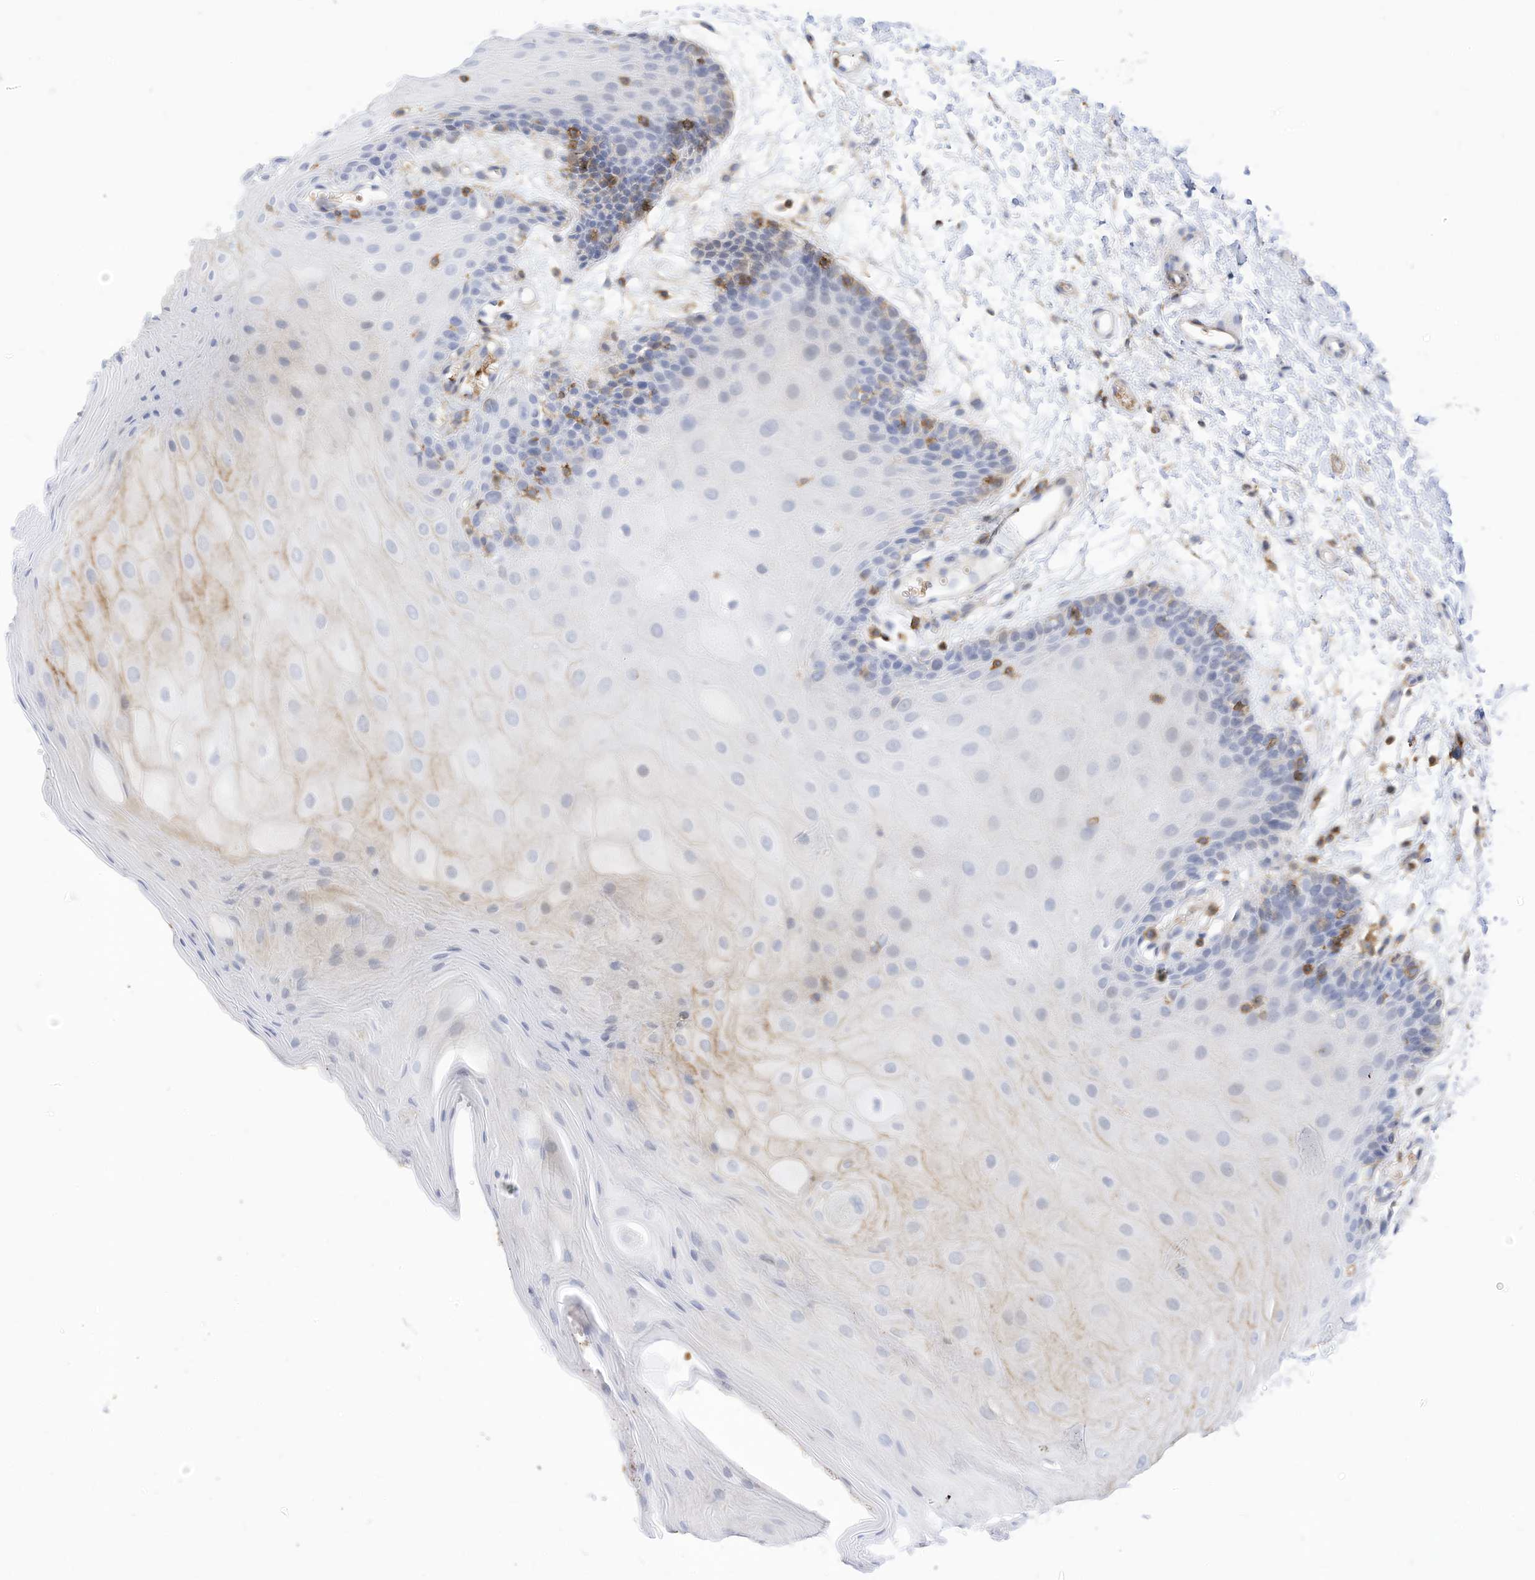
{"staining": {"intensity": "negative", "quantity": "none", "location": "none"}, "tissue": "oral mucosa", "cell_type": "Squamous epithelial cells", "image_type": "normal", "snomed": [{"axis": "morphology", "description": "Normal tissue, NOS"}, {"axis": "topography", "description": "Skeletal muscle"}, {"axis": "topography", "description": "Oral tissue"}, {"axis": "topography", "description": "Salivary gland"}, {"axis": "topography", "description": "Peripheral nerve tissue"}], "caption": "This micrograph is of normal oral mucosa stained with immunohistochemistry (IHC) to label a protein in brown with the nuclei are counter-stained blue. There is no staining in squamous epithelial cells.", "gene": "TXNDC9", "patient": {"sex": "male", "age": 54}}